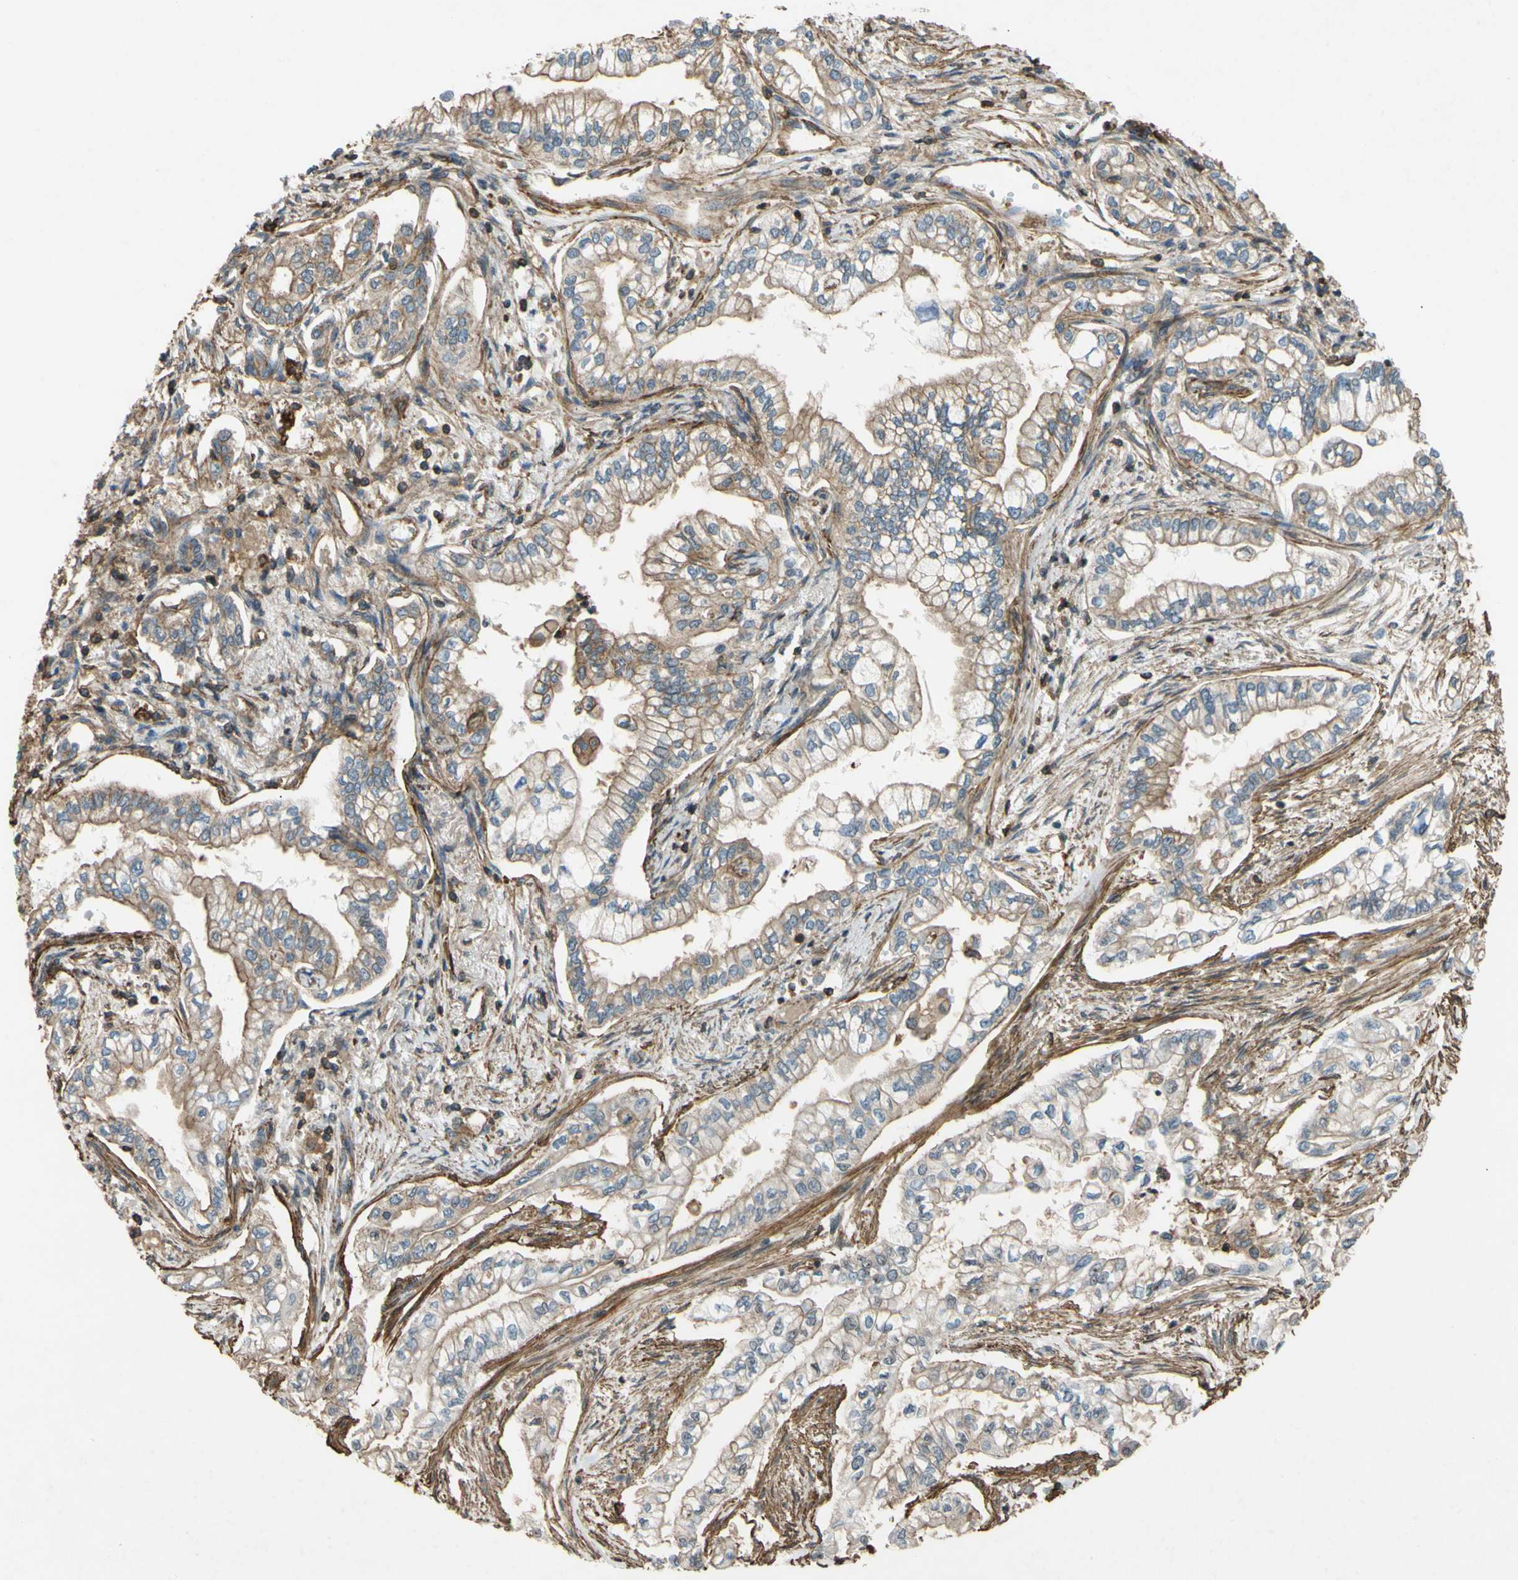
{"staining": {"intensity": "moderate", "quantity": ">75%", "location": "cytoplasmic/membranous"}, "tissue": "pancreatic cancer", "cell_type": "Tumor cells", "image_type": "cancer", "snomed": [{"axis": "morphology", "description": "Normal tissue, NOS"}, {"axis": "topography", "description": "Pancreas"}], "caption": "Immunohistochemistry (IHC) staining of pancreatic cancer, which shows medium levels of moderate cytoplasmic/membranous positivity in about >75% of tumor cells indicating moderate cytoplasmic/membranous protein positivity. The staining was performed using DAB (brown) for protein detection and nuclei were counterstained in hematoxylin (blue).", "gene": "ADD3", "patient": {"sex": "male", "age": 42}}